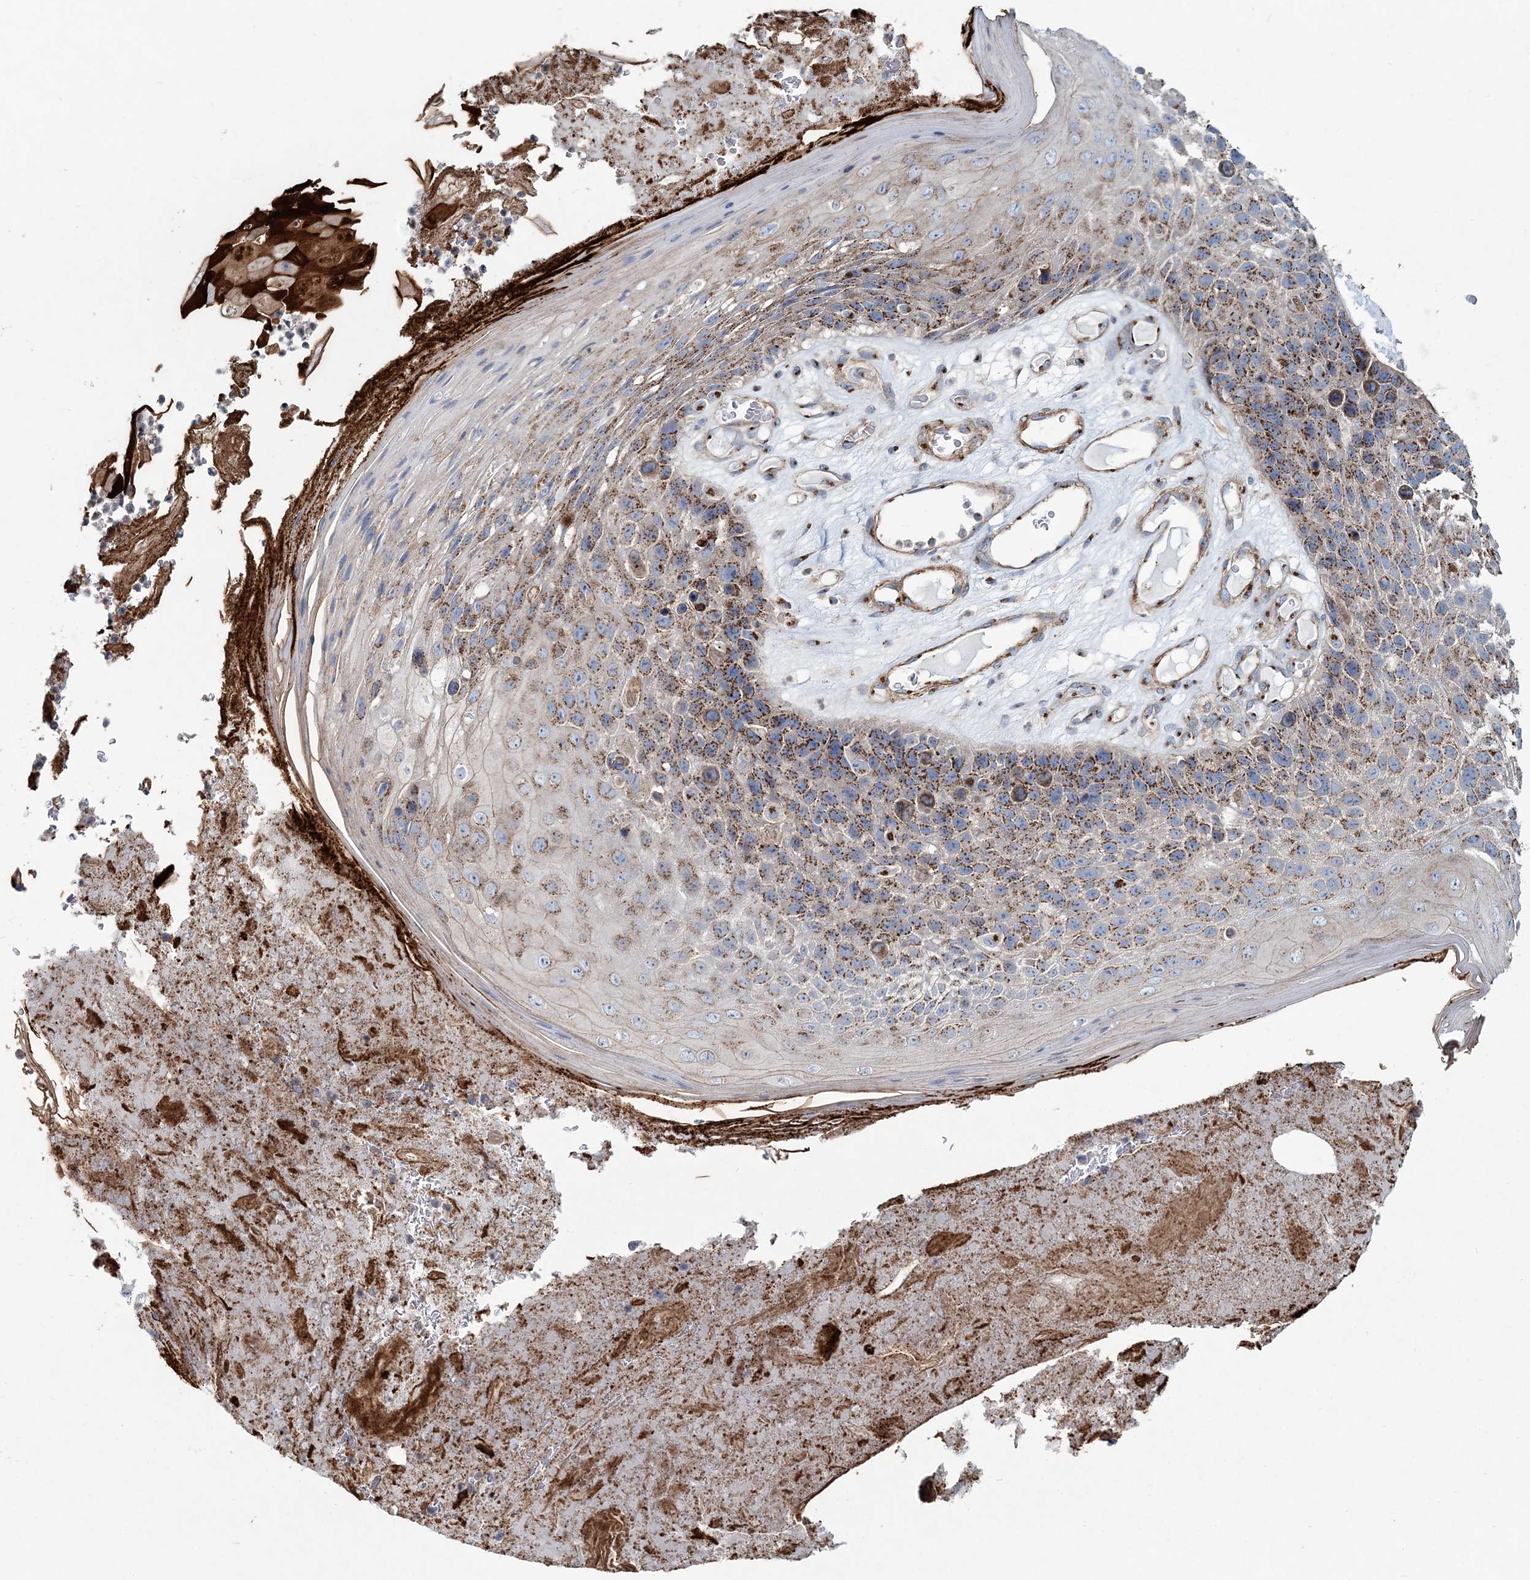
{"staining": {"intensity": "moderate", "quantity": ">75%", "location": "cytoplasmic/membranous"}, "tissue": "skin cancer", "cell_type": "Tumor cells", "image_type": "cancer", "snomed": [{"axis": "morphology", "description": "Squamous cell carcinoma, NOS"}, {"axis": "topography", "description": "Skin"}], "caption": "Squamous cell carcinoma (skin) was stained to show a protein in brown. There is medium levels of moderate cytoplasmic/membranous expression in approximately >75% of tumor cells.", "gene": "MAN1A2", "patient": {"sex": "female", "age": 88}}